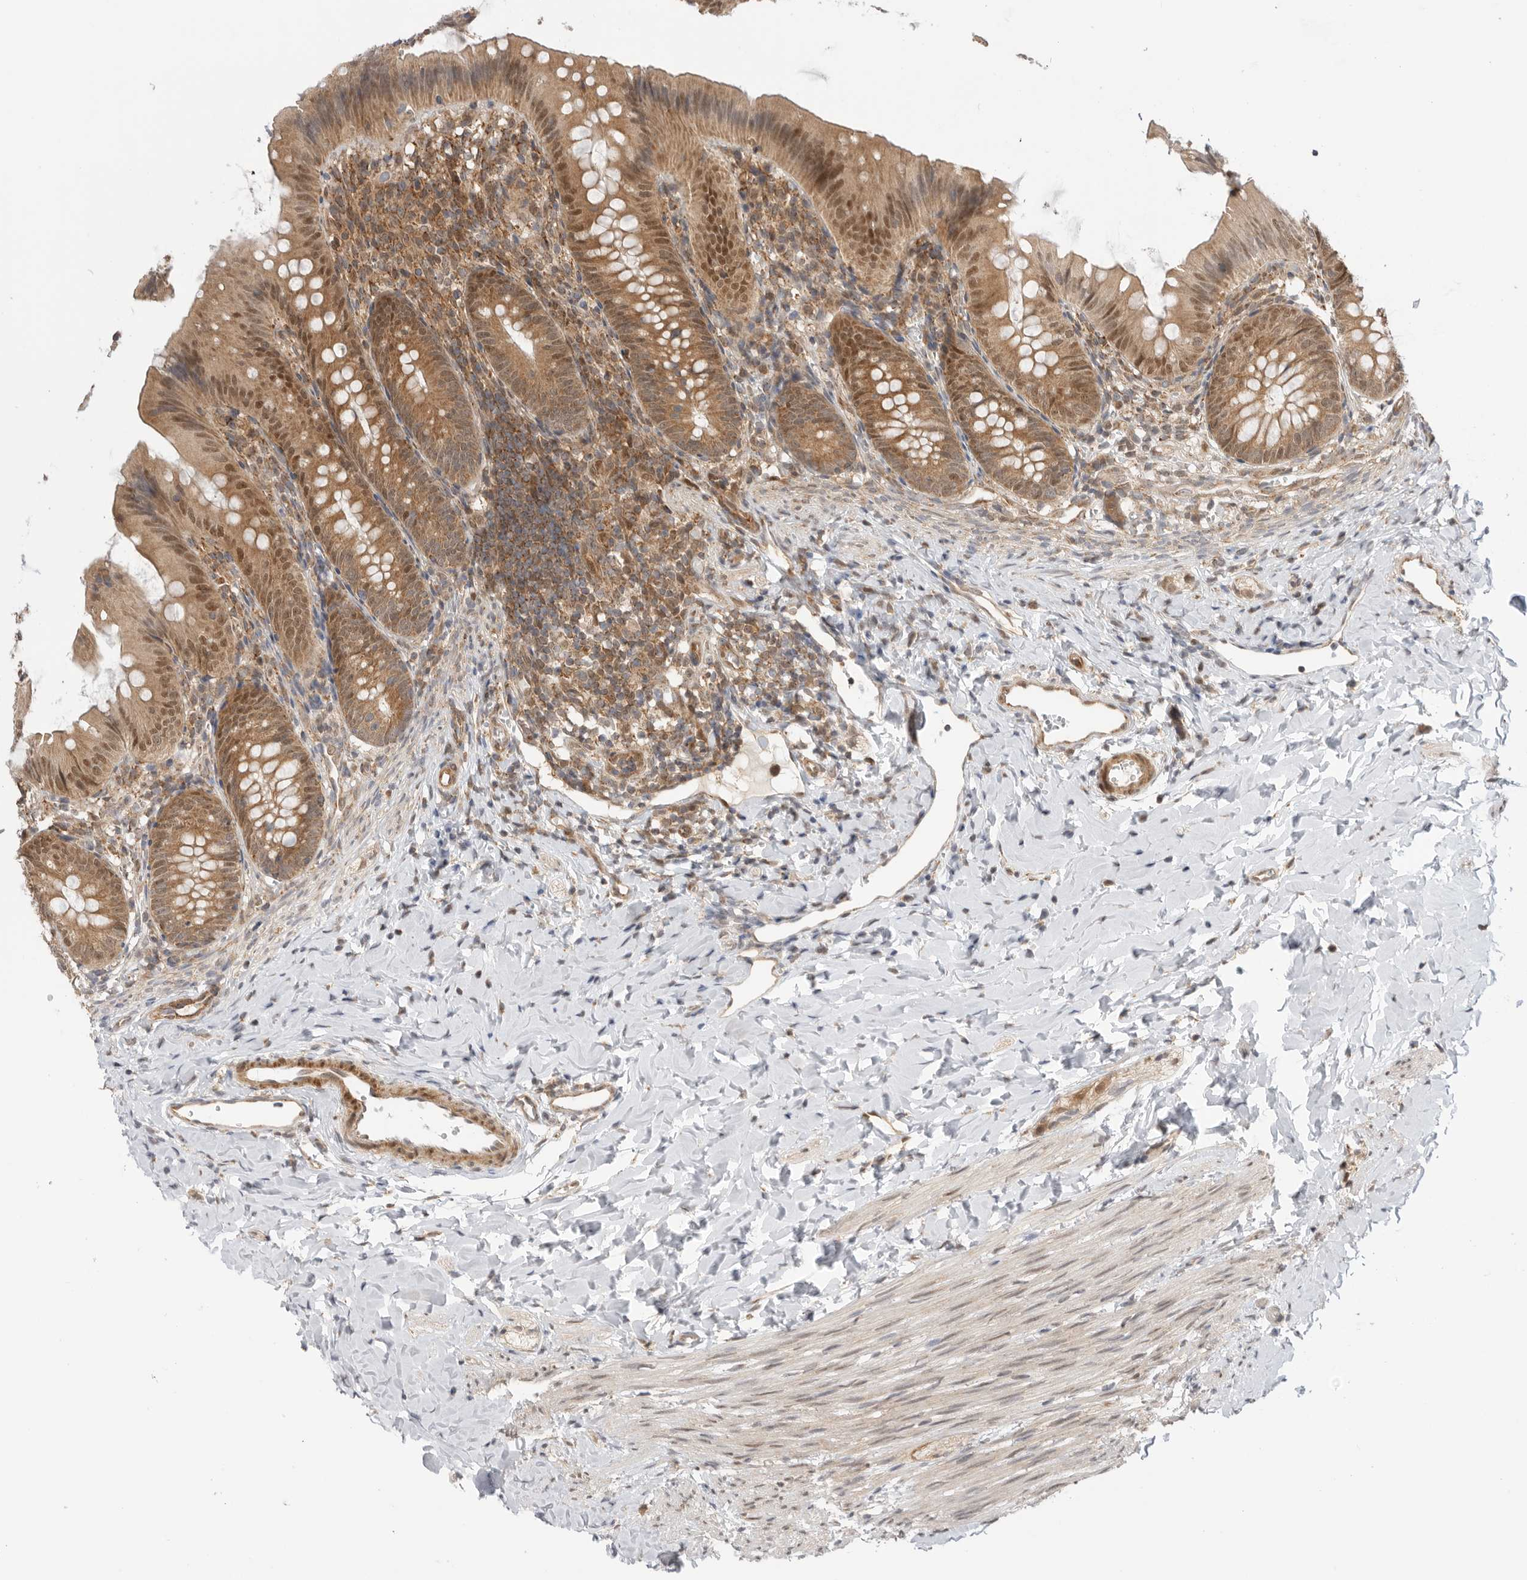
{"staining": {"intensity": "moderate", "quantity": ">75%", "location": "cytoplasmic/membranous,nuclear"}, "tissue": "appendix", "cell_type": "Glandular cells", "image_type": "normal", "snomed": [{"axis": "morphology", "description": "Normal tissue, NOS"}, {"axis": "topography", "description": "Appendix"}], "caption": "Immunohistochemistry micrograph of normal human appendix stained for a protein (brown), which displays medium levels of moderate cytoplasmic/membranous,nuclear staining in about >75% of glandular cells.", "gene": "DCAF8", "patient": {"sex": "male", "age": 1}}